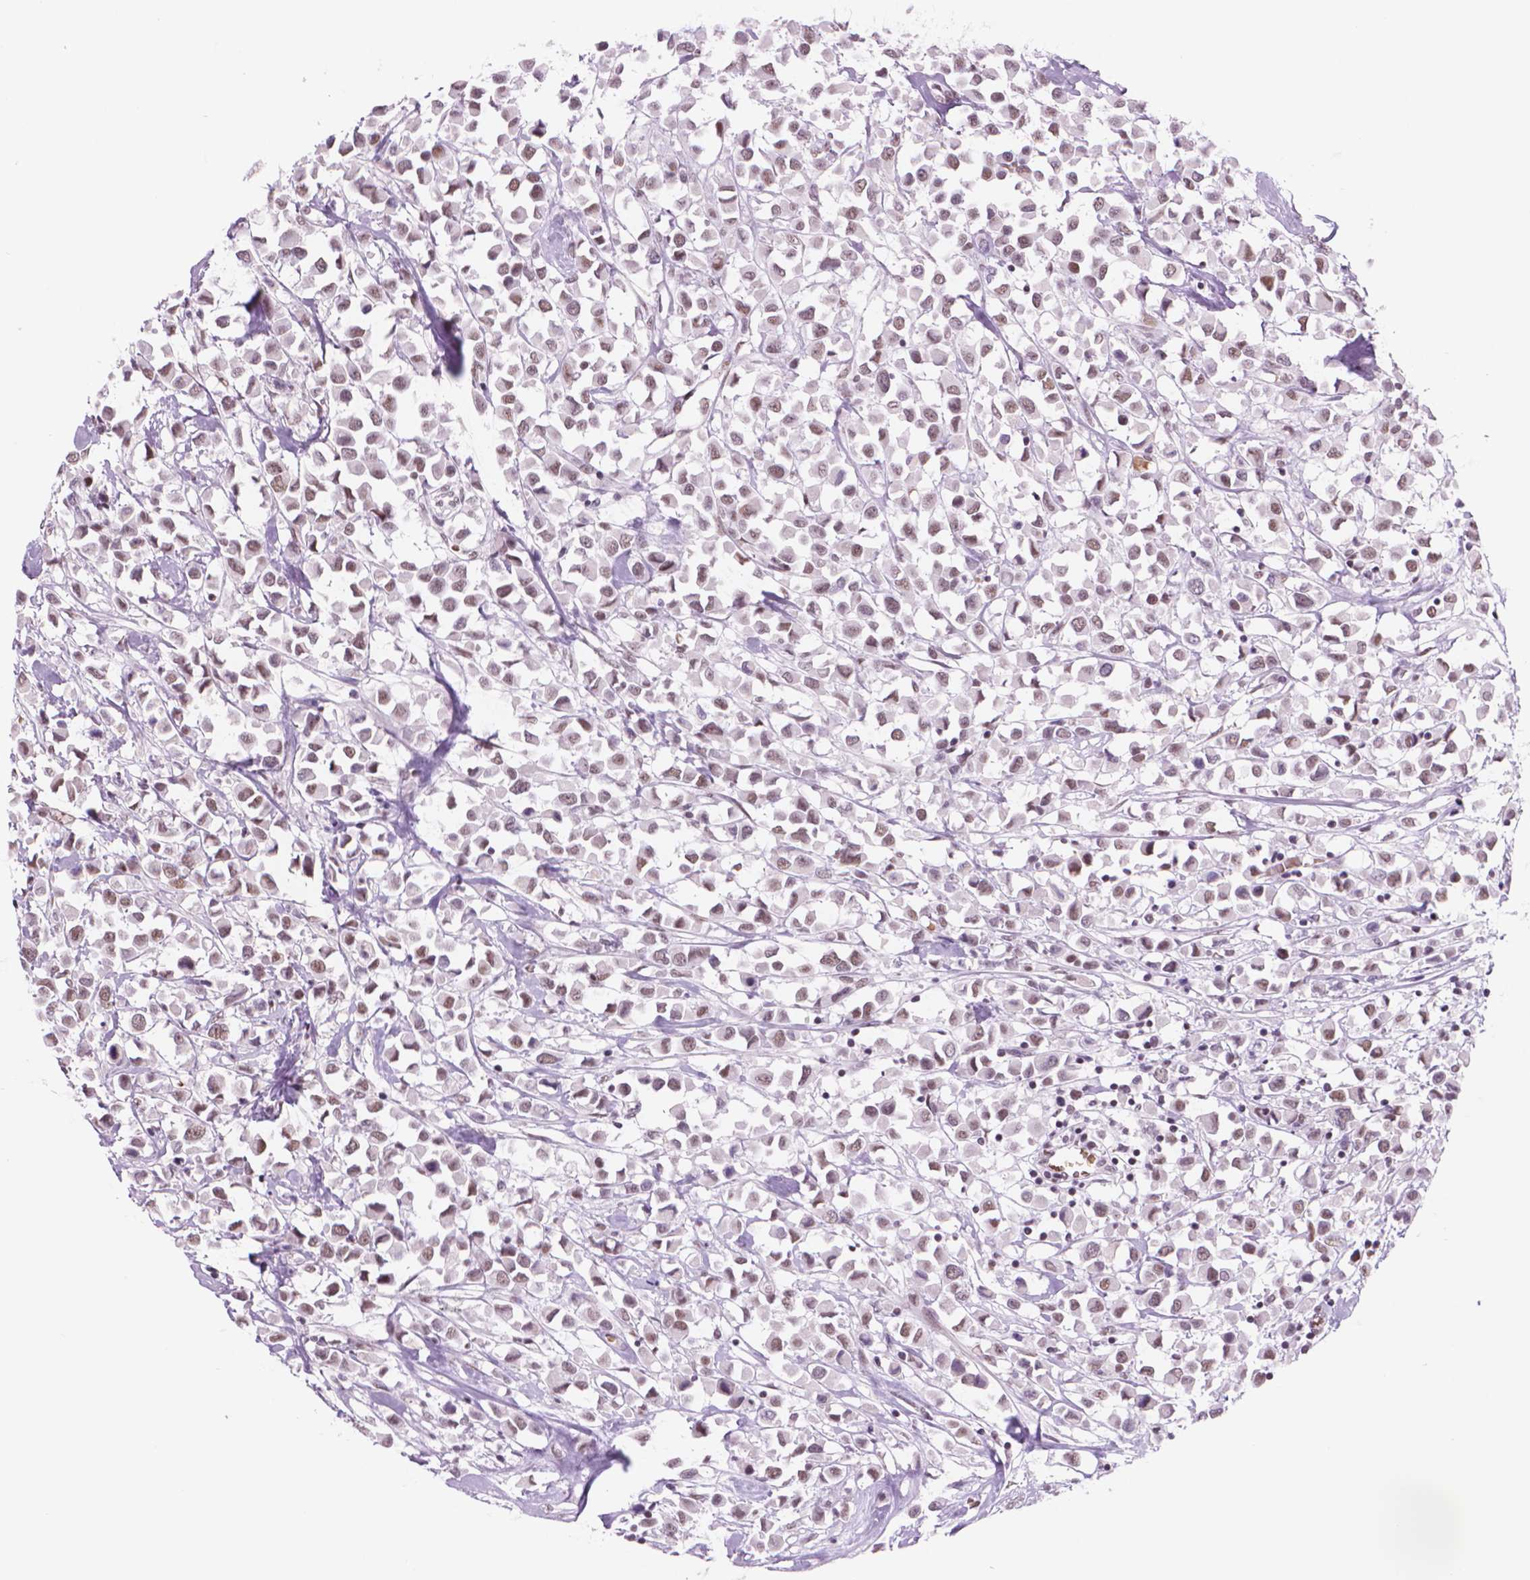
{"staining": {"intensity": "moderate", "quantity": ">75%", "location": "nuclear"}, "tissue": "breast cancer", "cell_type": "Tumor cells", "image_type": "cancer", "snomed": [{"axis": "morphology", "description": "Duct carcinoma"}, {"axis": "topography", "description": "Breast"}], "caption": "IHC image of breast intraductal carcinoma stained for a protein (brown), which displays medium levels of moderate nuclear expression in about >75% of tumor cells.", "gene": "POLR3D", "patient": {"sex": "female", "age": 61}}